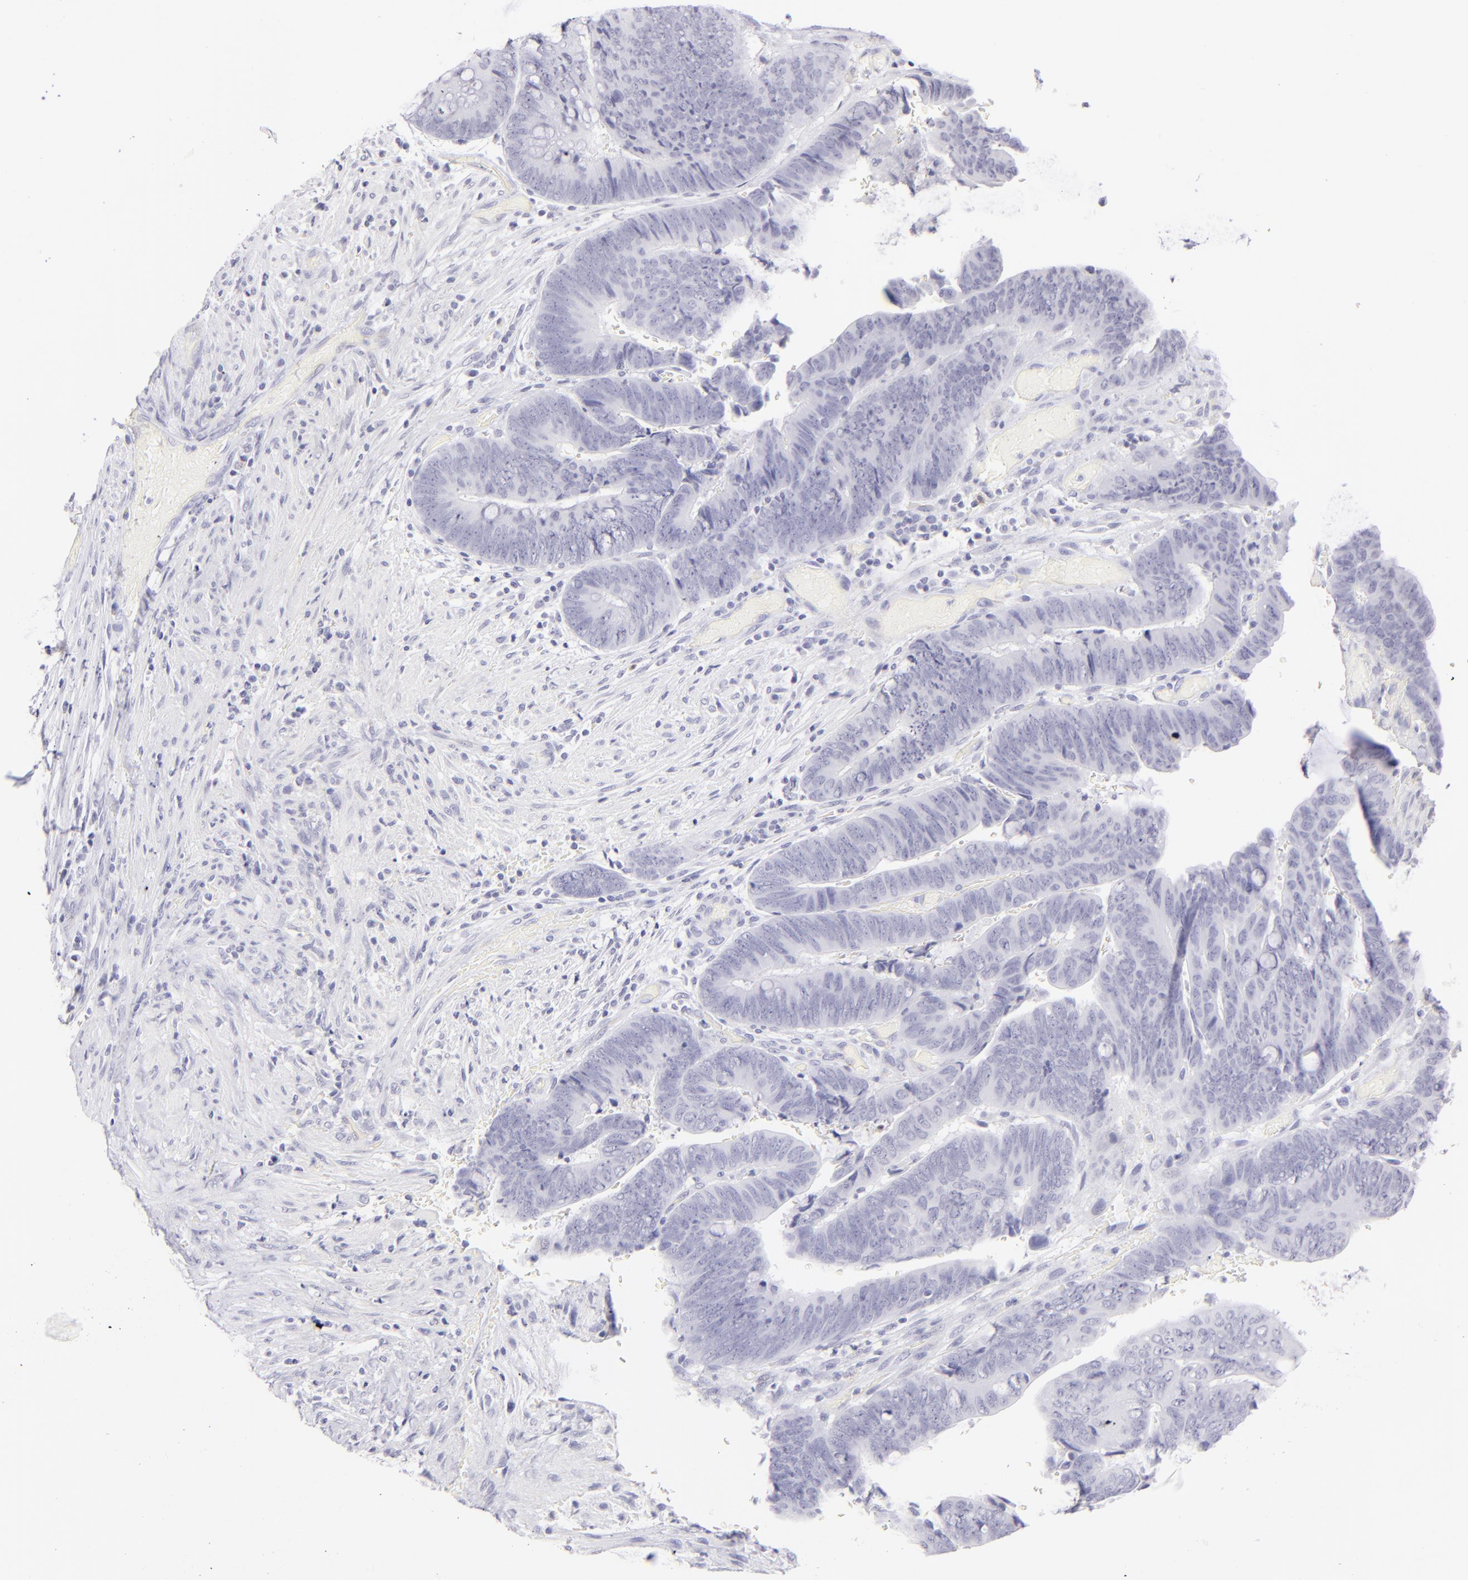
{"staining": {"intensity": "negative", "quantity": "none", "location": "none"}, "tissue": "colorectal cancer", "cell_type": "Tumor cells", "image_type": "cancer", "snomed": [{"axis": "morphology", "description": "Normal tissue, NOS"}, {"axis": "morphology", "description": "Adenocarcinoma, NOS"}, {"axis": "topography", "description": "Rectum"}], "caption": "Immunohistochemistry (IHC) photomicrograph of colorectal cancer (adenocarcinoma) stained for a protein (brown), which displays no staining in tumor cells.", "gene": "FCER2", "patient": {"sex": "male", "age": 92}}